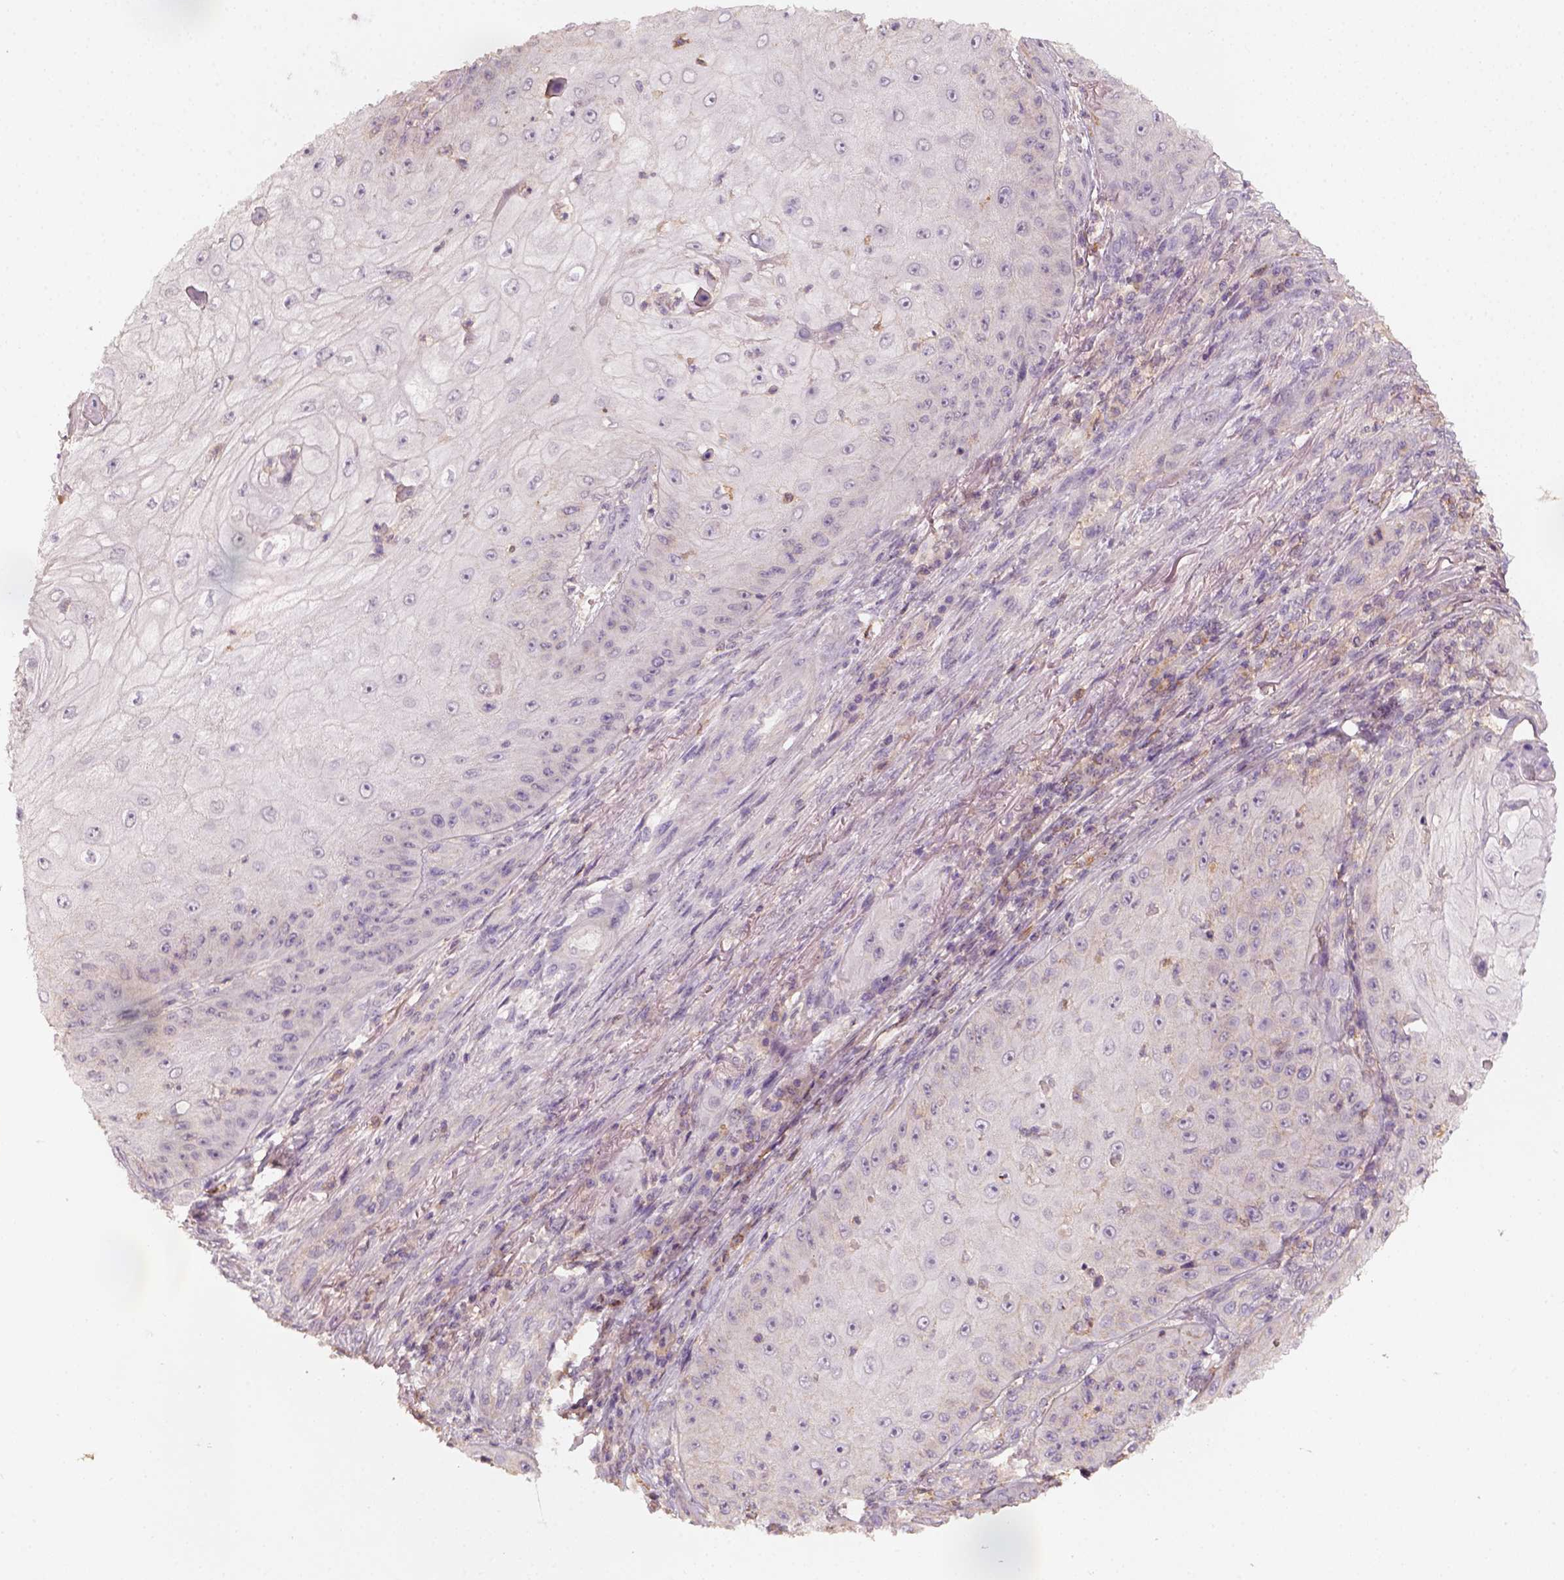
{"staining": {"intensity": "weak", "quantity": "<25%", "location": "cytoplasmic/membranous"}, "tissue": "skin cancer", "cell_type": "Tumor cells", "image_type": "cancer", "snomed": [{"axis": "morphology", "description": "Squamous cell carcinoma, NOS"}, {"axis": "topography", "description": "Skin"}], "caption": "Immunohistochemistry of skin cancer (squamous cell carcinoma) reveals no expression in tumor cells. (DAB (3,3'-diaminobenzidine) immunohistochemistry (IHC) visualized using brightfield microscopy, high magnification).", "gene": "AQP9", "patient": {"sex": "male", "age": 70}}